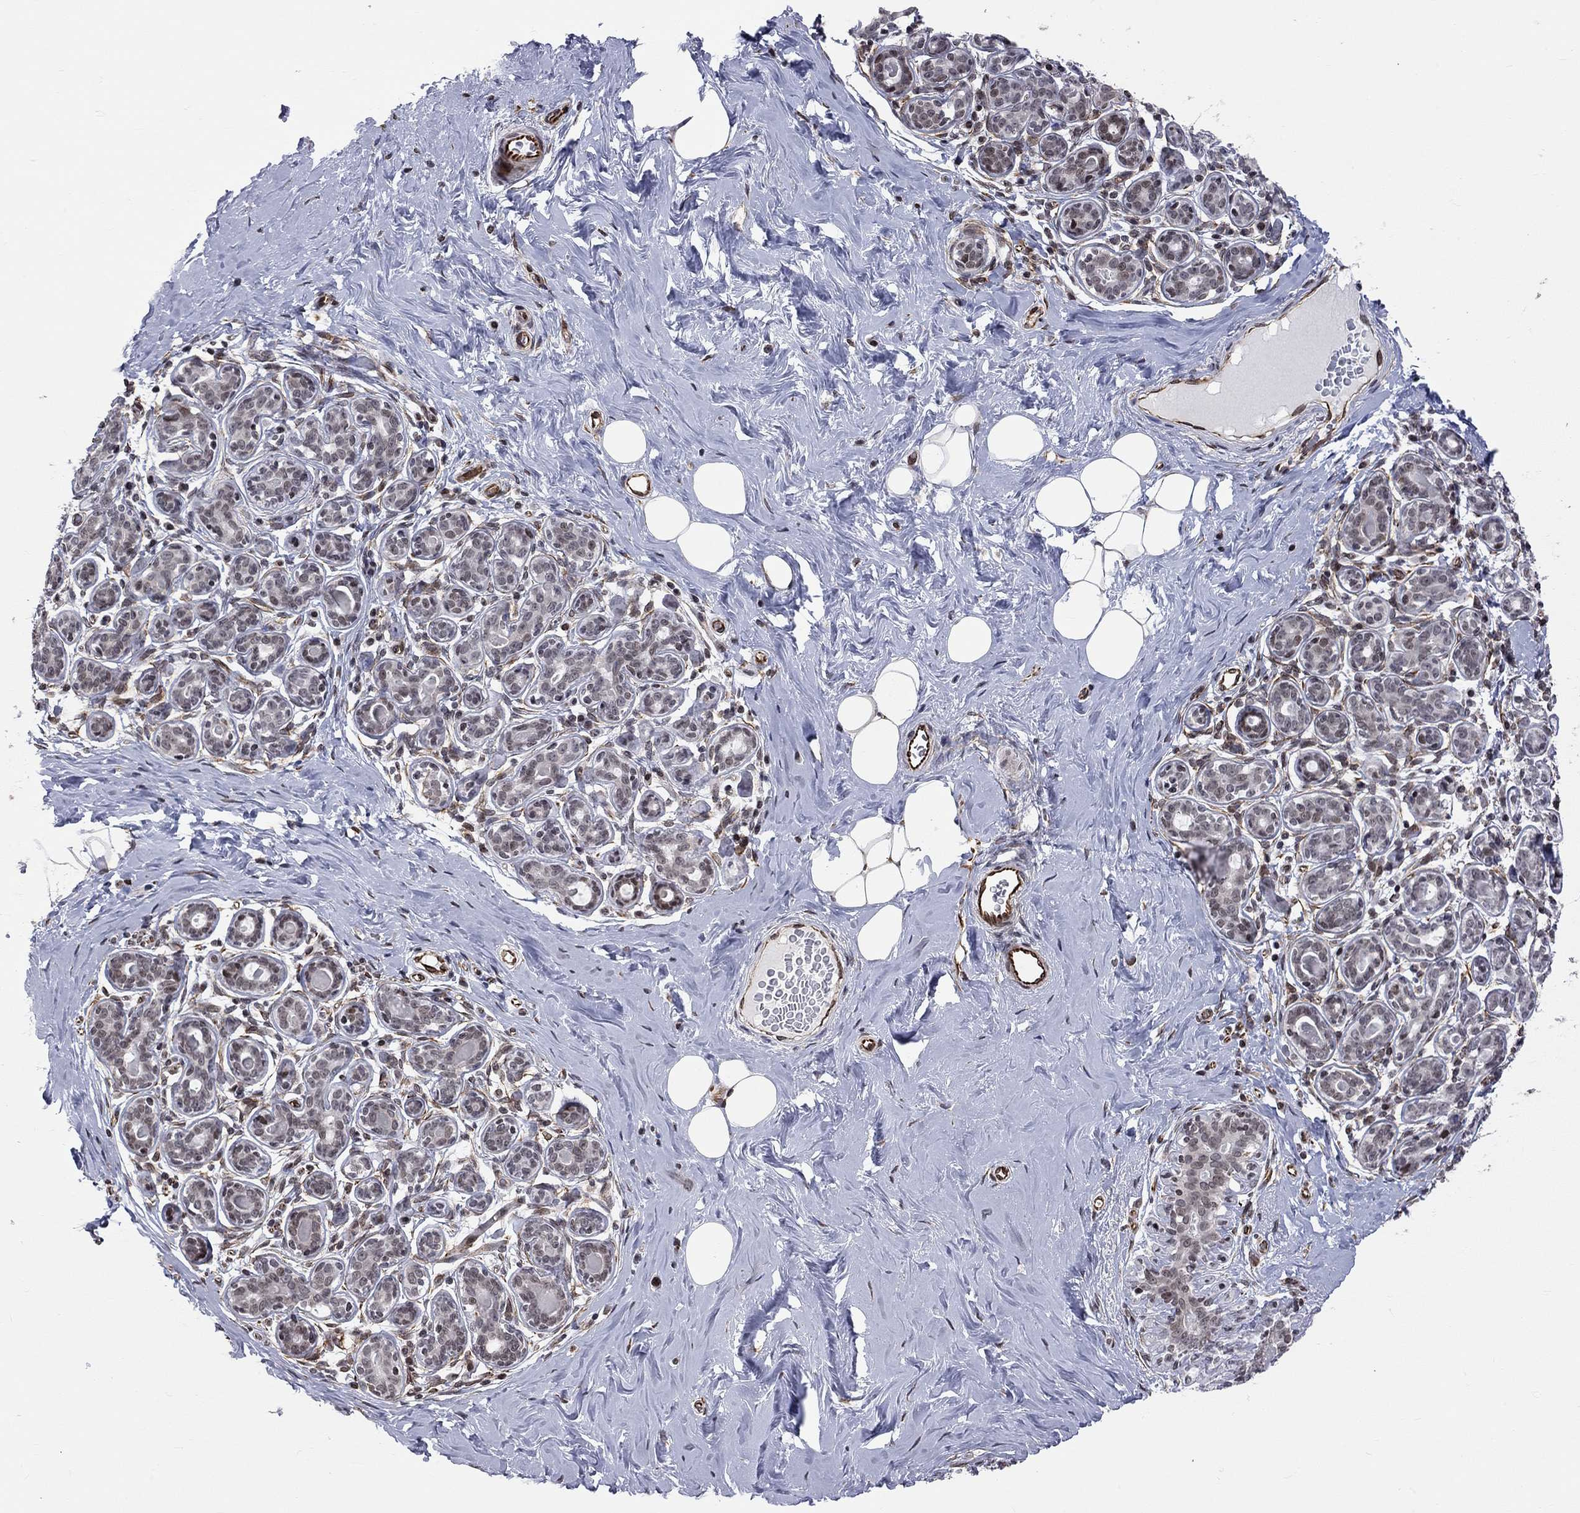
{"staining": {"intensity": "negative", "quantity": "none", "location": "none"}, "tissue": "breast", "cell_type": "Adipocytes", "image_type": "normal", "snomed": [{"axis": "morphology", "description": "Normal tissue, NOS"}, {"axis": "topography", "description": "Skin"}, {"axis": "topography", "description": "Breast"}], "caption": "Immunohistochemical staining of benign breast displays no significant expression in adipocytes.", "gene": "MTNR1B", "patient": {"sex": "female", "age": 43}}